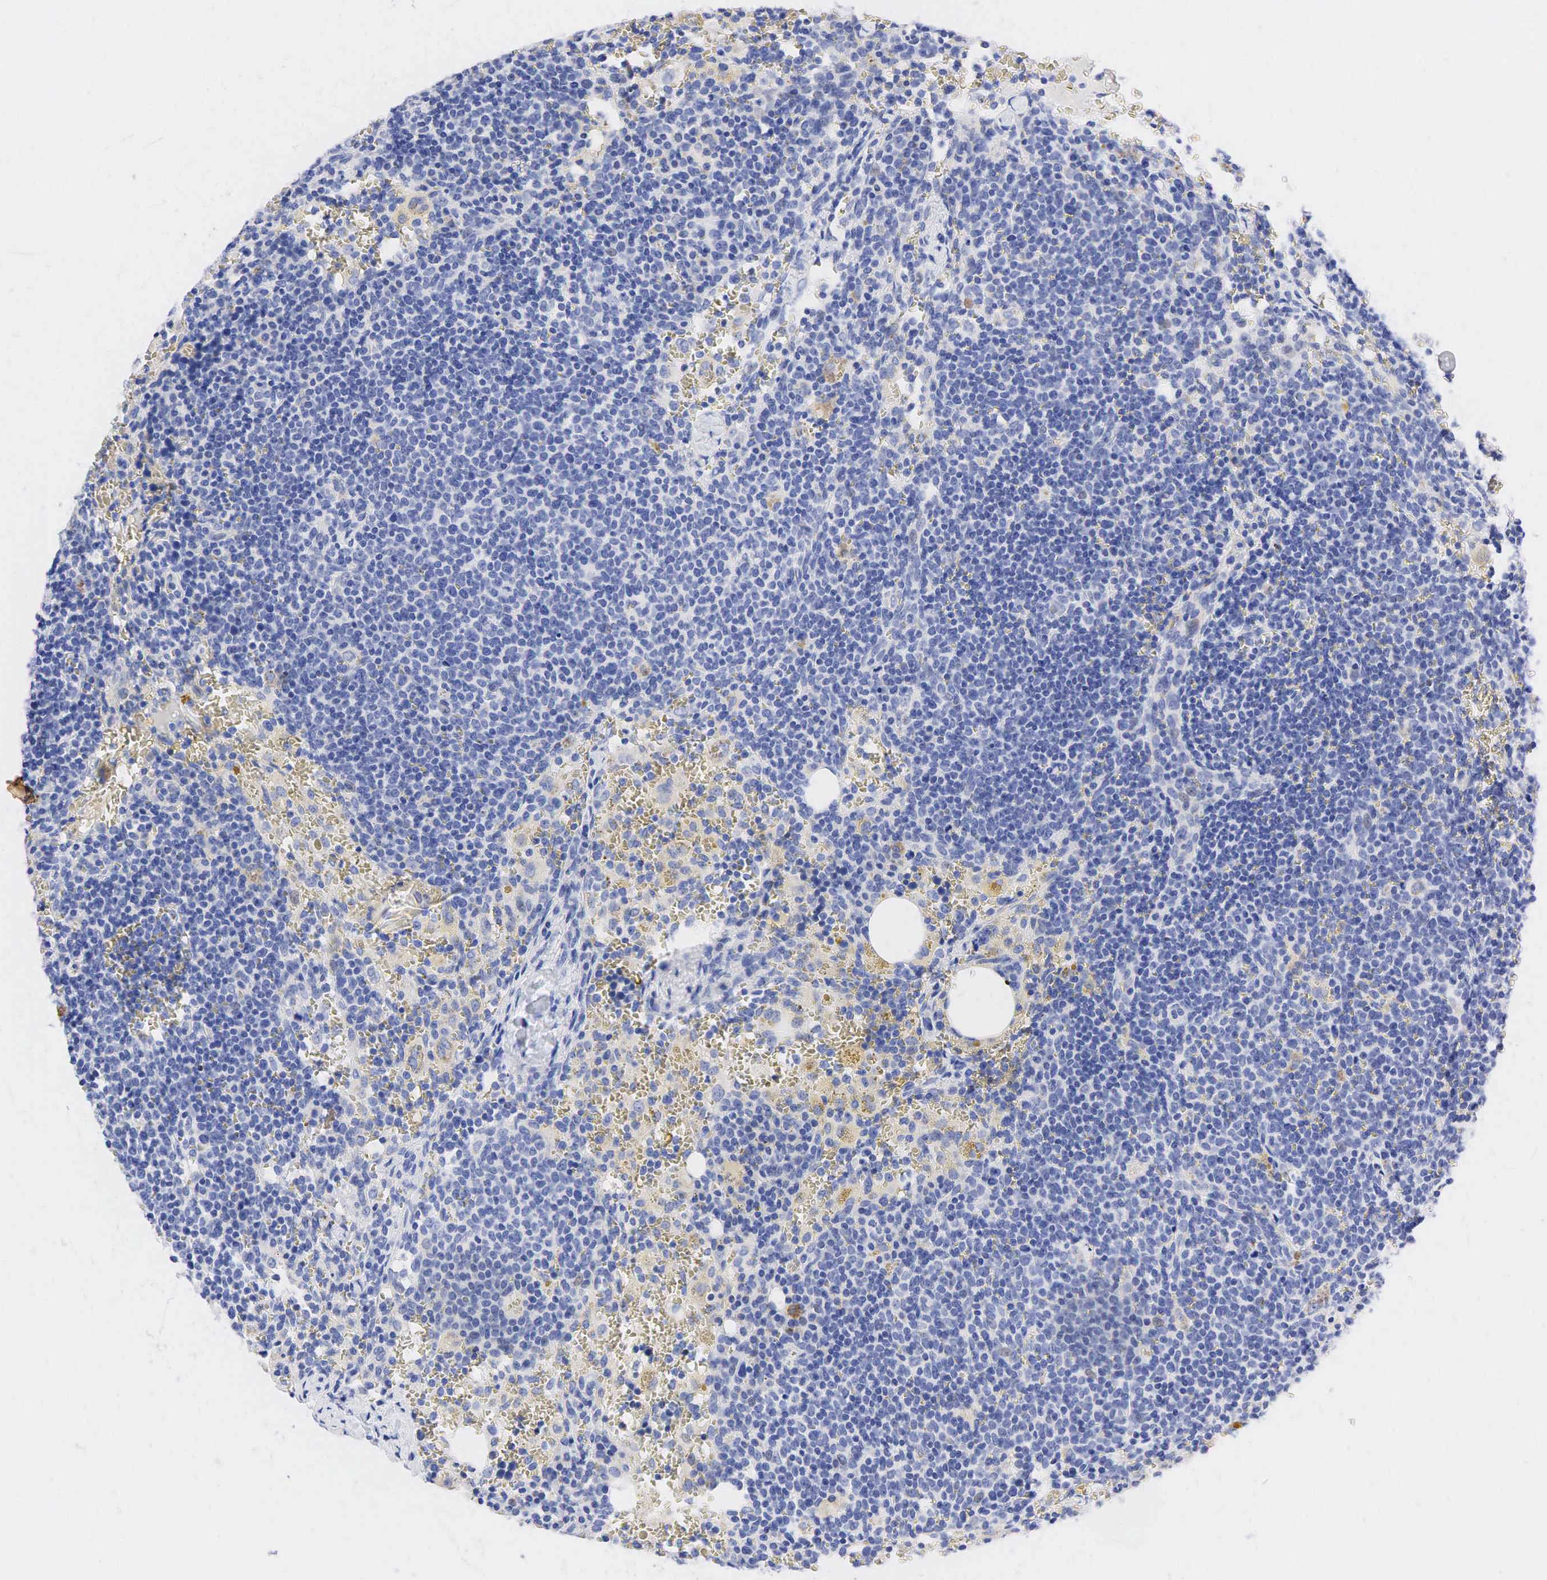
{"staining": {"intensity": "negative", "quantity": "none", "location": "none"}, "tissue": "lymphoma", "cell_type": "Tumor cells", "image_type": "cancer", "snomed": [{"axis": "morphology", "description": "Malignant lymphoma, non-Hodgkin's type, High grade"}, {"axis": "topography", "description": "Lymph node"}], "caption": "This is an immunohistochemistry micrograph of high-grade malignant lymphoma, non-Hodgkin's type. There is no expression in tumor cells.", "gene": "SYP", "patient": {"sex": "female", "age": 76}}